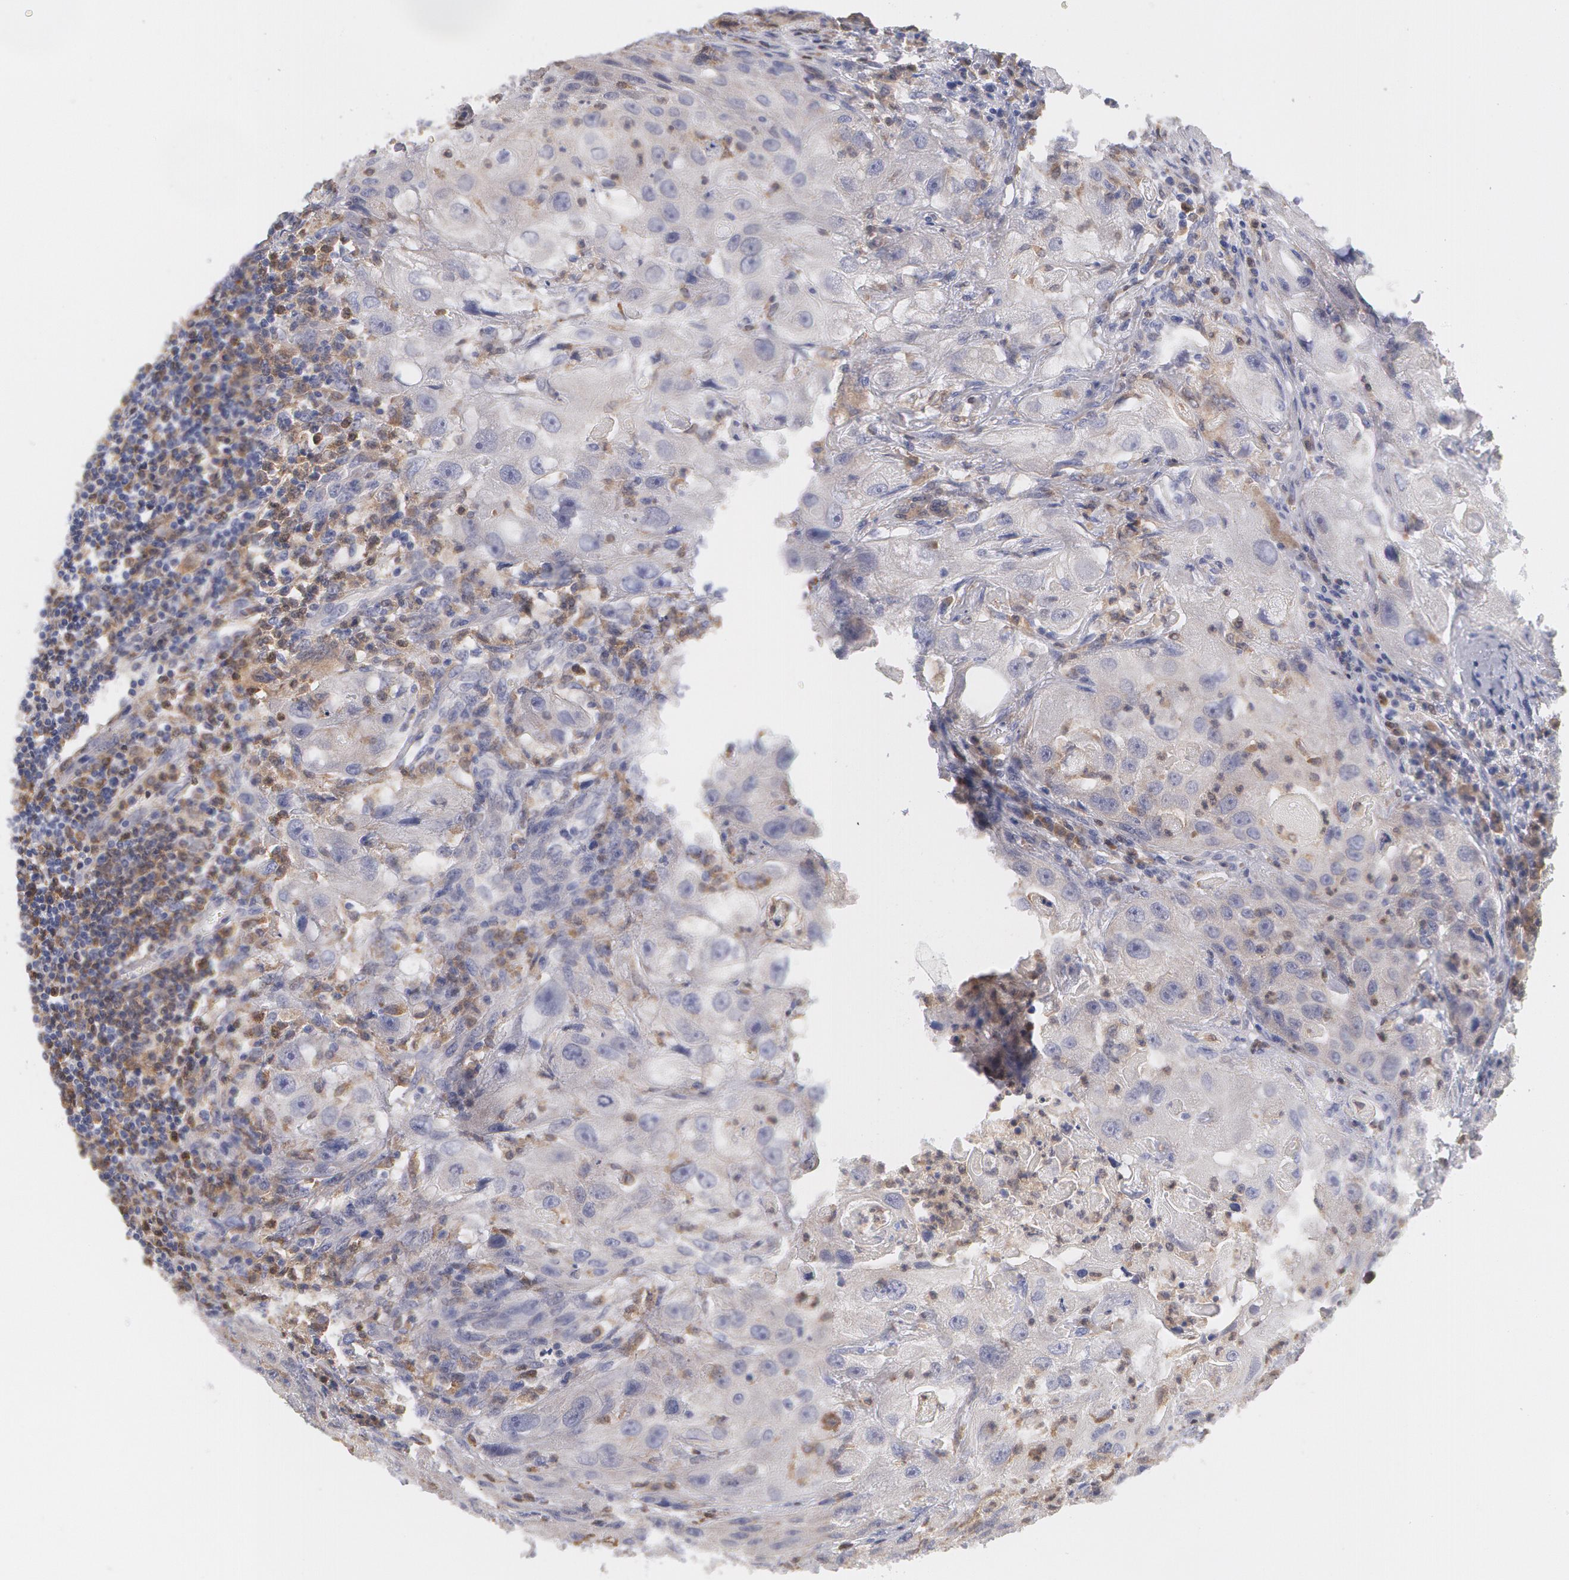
{"staining": {"intensity": "weak", "quantity": "<25%", "location": "cytoplasmic/membranous"}, "tissue": "head and neck cancer", "cell_type": "Tumor cells", "image_type": "cancer", "snomed": [{"axis": "morphology", "description": "Squamous cell carcinoma, NOS"}, {"axis": "topography", "description": "Head-Neck"}], "caption": "This is an immunohistochemistry (IHC) photomicrograph of head and neck squamous cell carcinoma. There is no staining in tumor cells.", "gene": "SYK", "patient": {"sex": "male", "age": 64}}